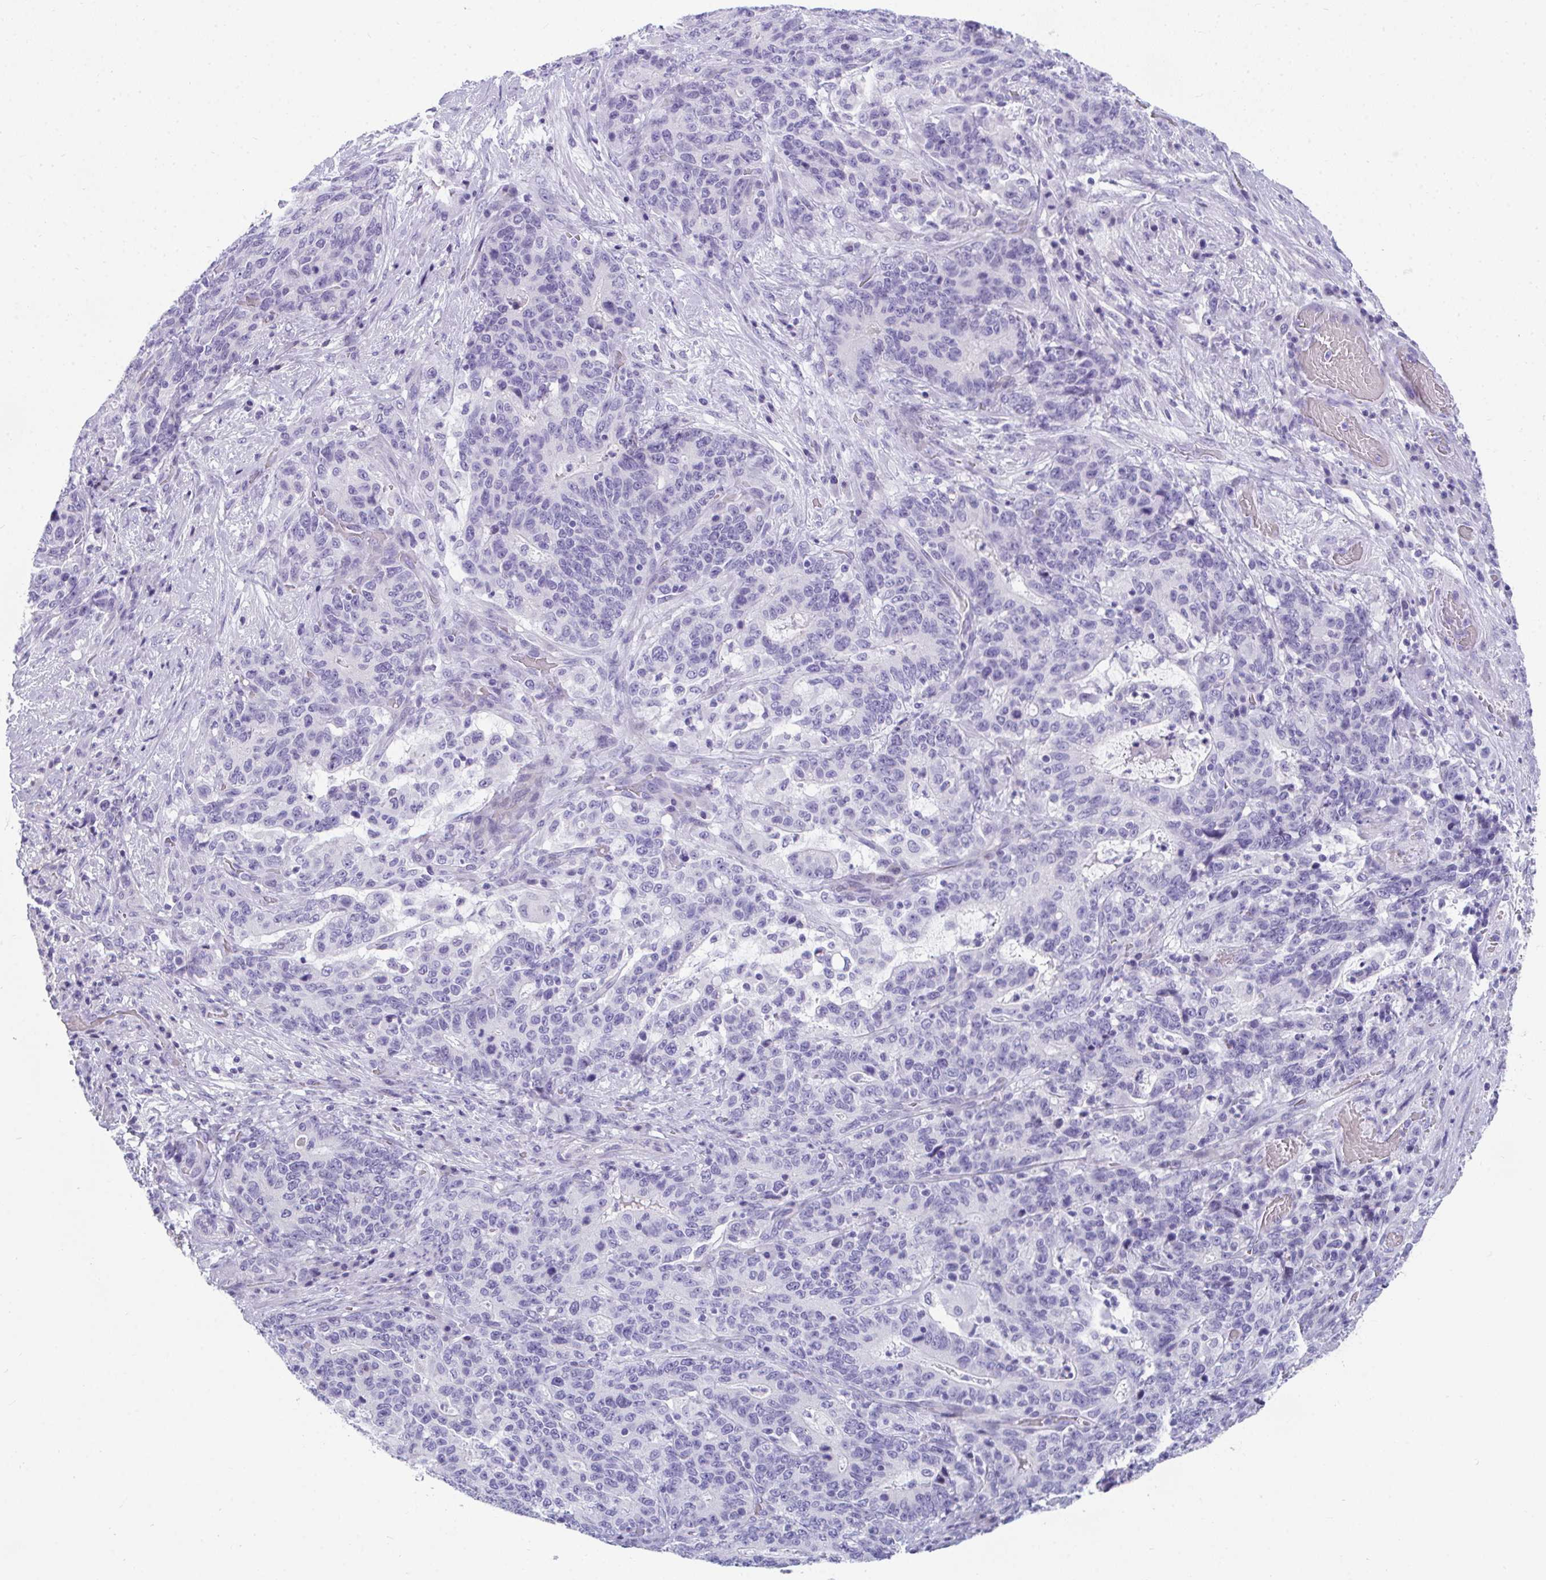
{"staining": {"intensity": "negative", "quantity": "none", "location": "none"}, "tissue": "stomach cancer", "cell_type": "Tumor cells", "image_type": "cancer", "snomed": [{"axis": "morphology", "description": "Normal tissue, NOS"}, {"axis": "morphology", "description": "Adenocarcinoma, NOS"}, {"axis": "topography", "description": "Stomach"}], "caption": "DAB (3,3'-diaminobenzidine) immunohistochemical staining of stomach adenocarcinoma demonstrates no significant expression in tumor cells.", "gene": "TTC30B", "patient": {"sex": "female", "age": 64}}